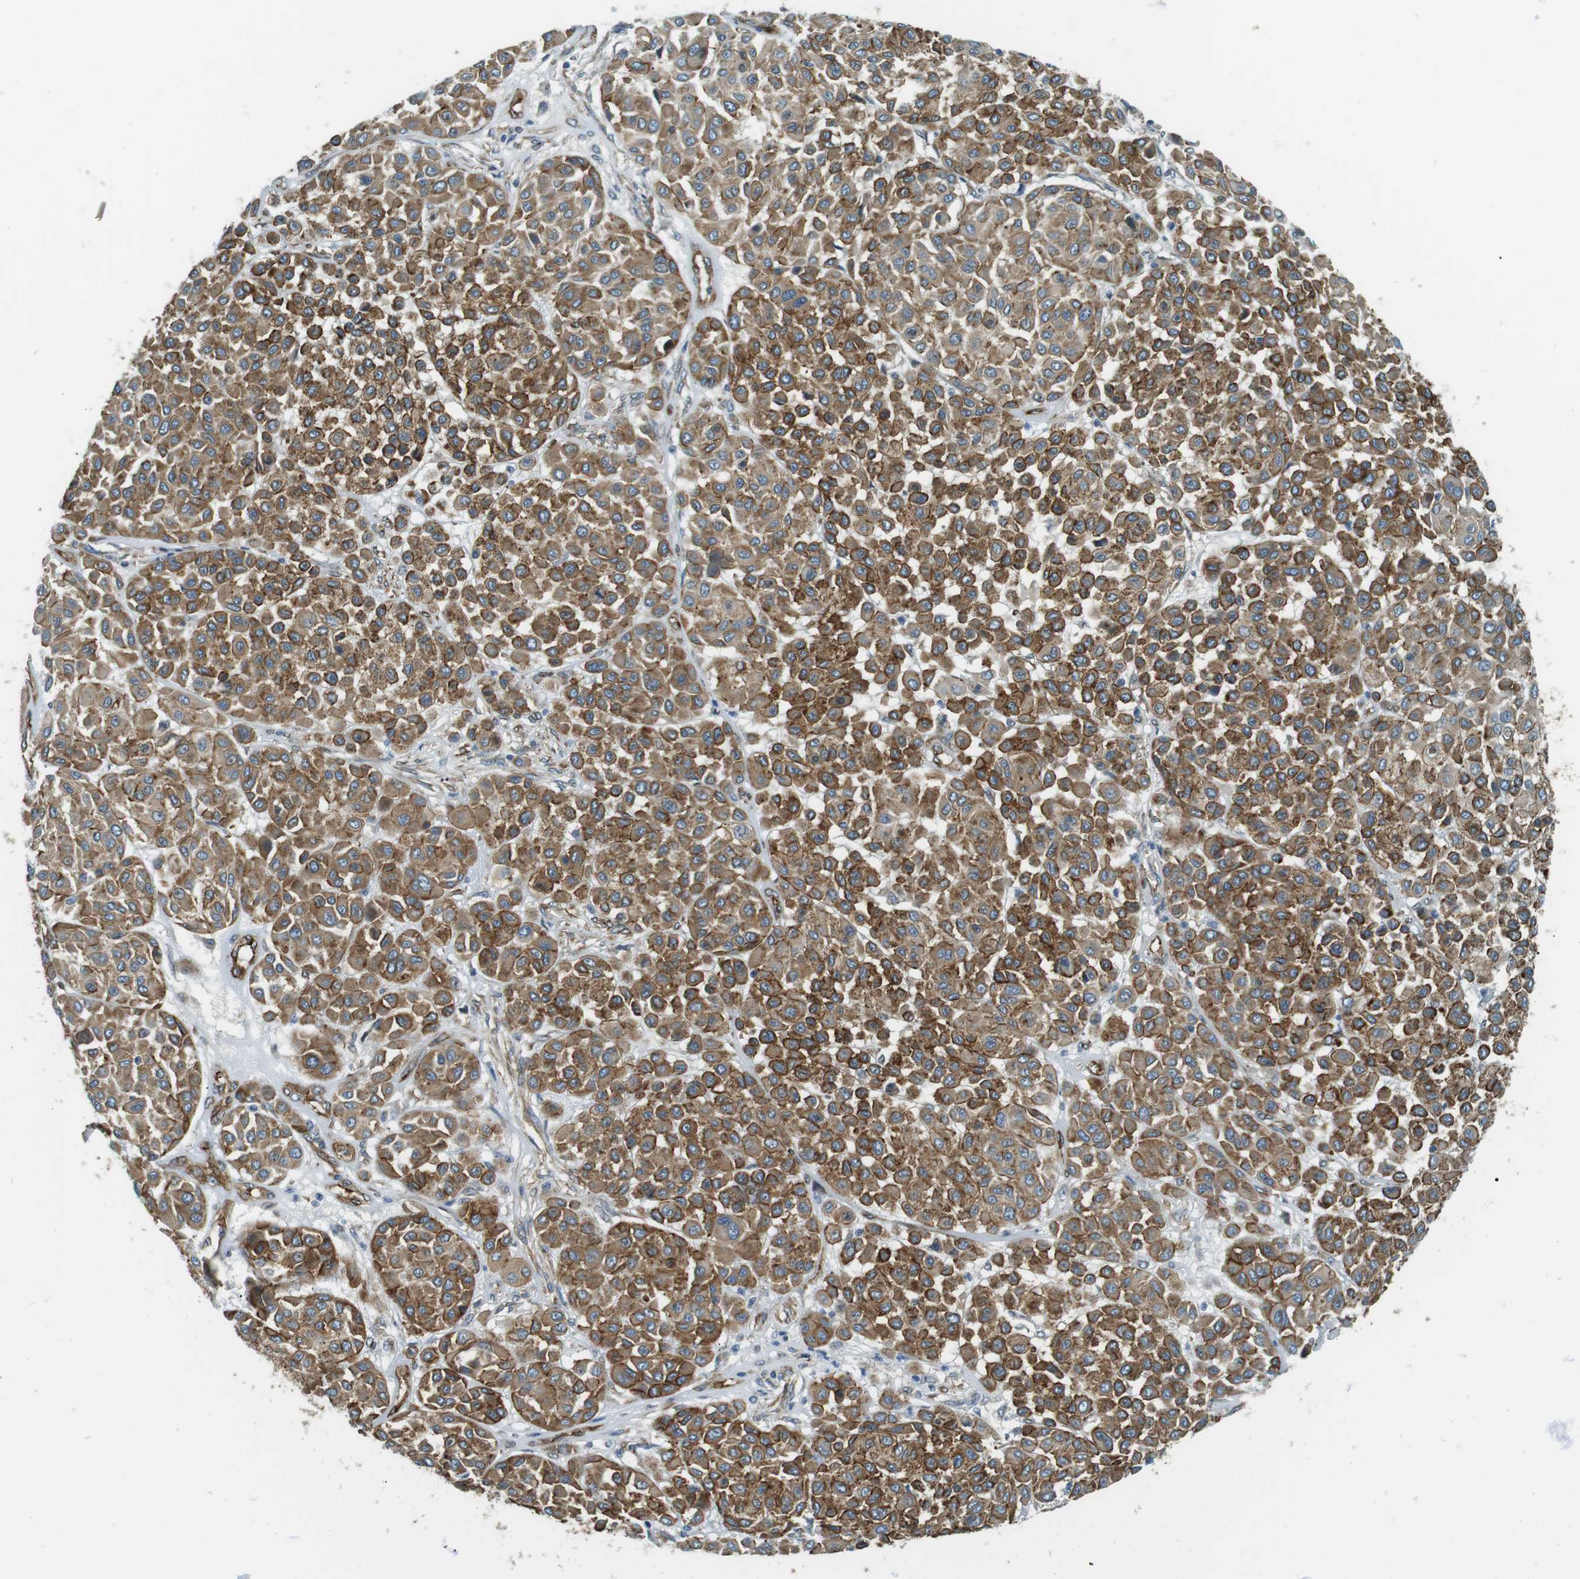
{"staining": {"intensity": "moderate", "quantity": ">75%", "location": "cytoplasmic/membranous"}, "tissue": "melanoma", "cell_type": "Tumor cells", "image_type": "cancer", "snomed": [{"axis": "morphology", "description": "Malignant melanoma, Metastatic site"}, {"axis": "topography", "description": "Soft tissue"}], "caption": "Immunohistochemical staining of human melanoma displays medium levels of moderate cytoplasmic/membranous expression in approximately >75% of tumor cells. Nuclei are stained in blue.", "gene": "ODR4", "patient": {"sex": "male", "age": 41}}